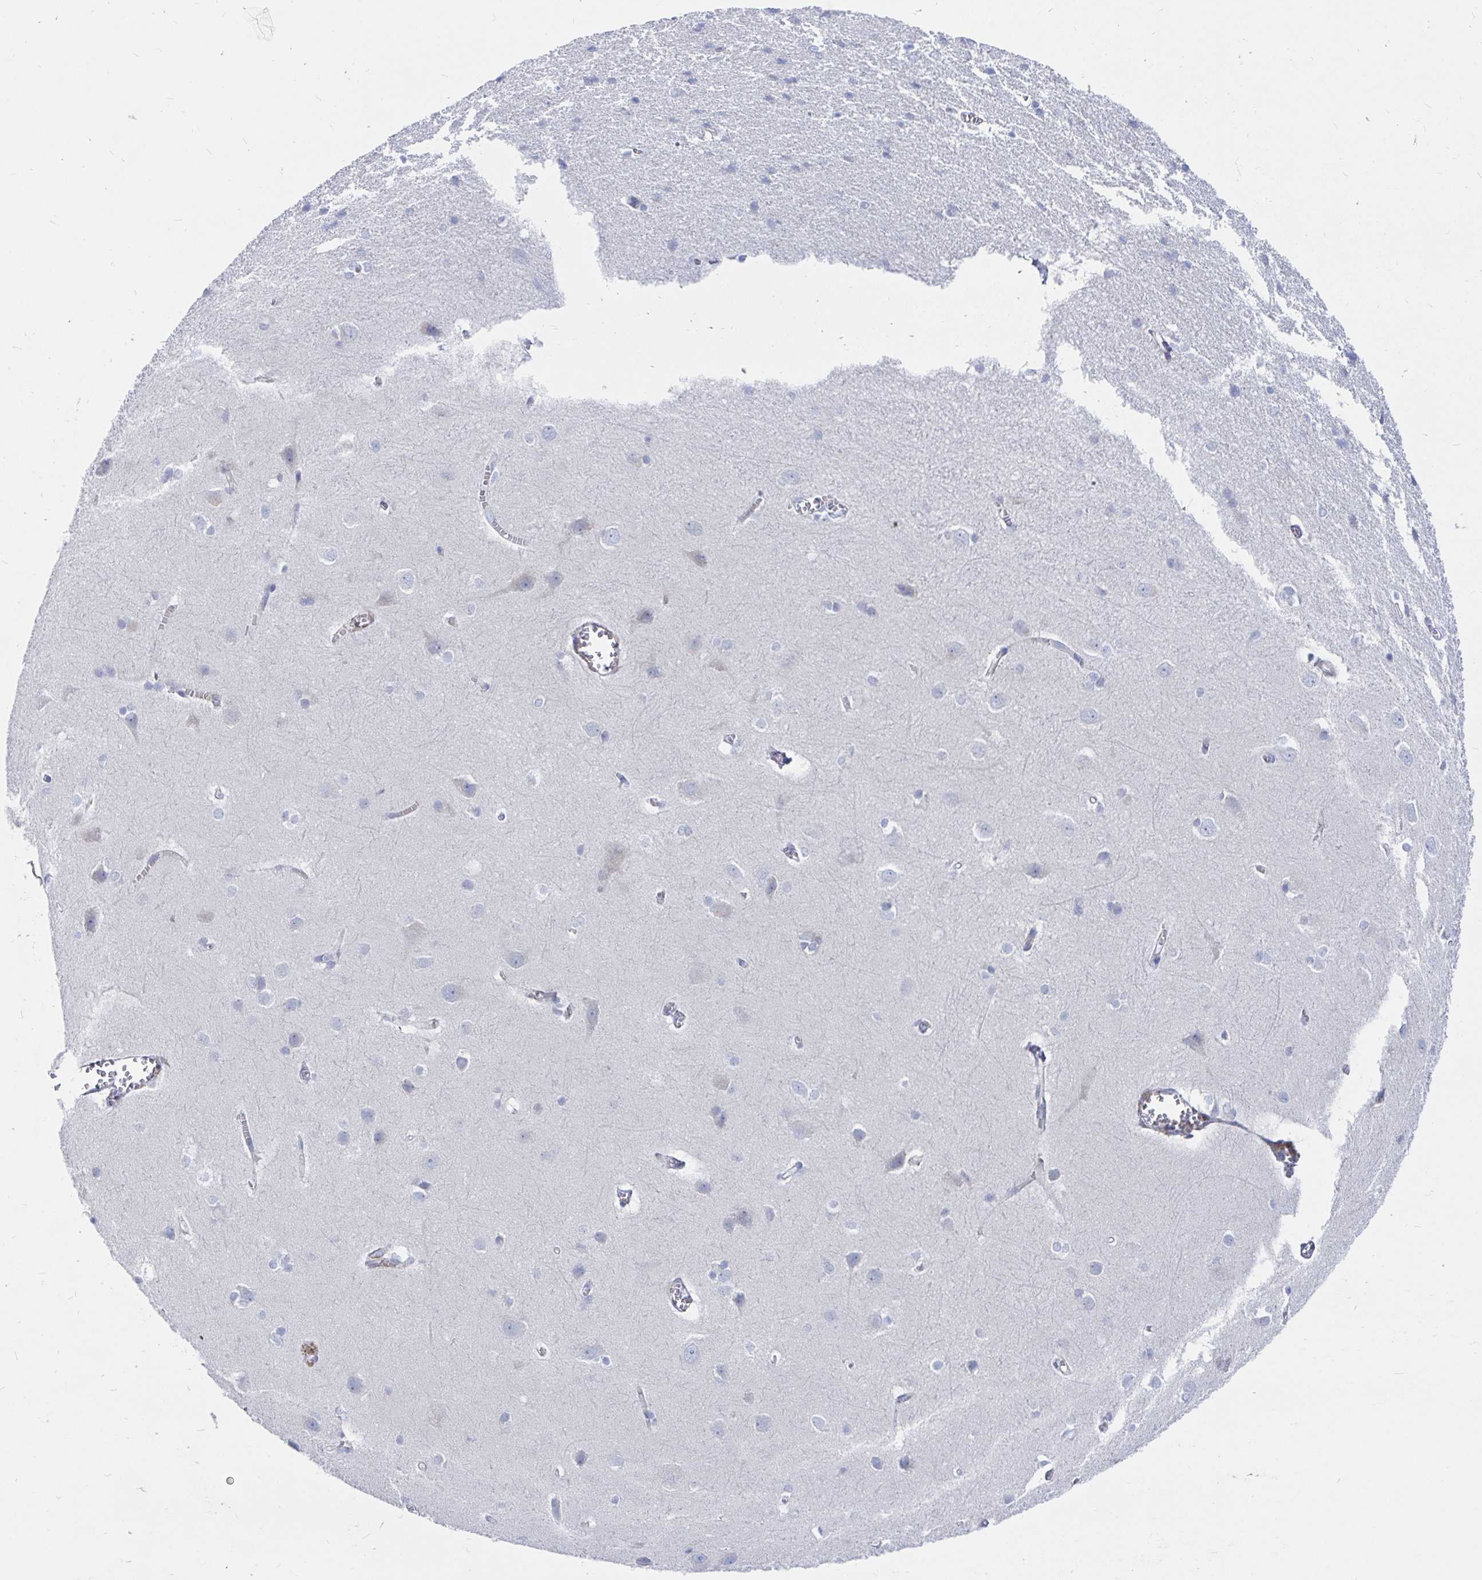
{"staining": {"intensity": "negative", "quantity": "none", "location": "none"}, "tissue": "cerebral cortex", "cell_type": "Endothelial cells", "image_type": "normal", "snomed": [{"axis": "morphology", "description": "Normal tissue, NOS"}, {"axis": "topography", "description": "Cerebral cortex"}], "caption": "Histopathology image shows no protein expression in endothelial cells of normal cerebral cortex.", "gene": "COX16", "patient": {"sex": "male", "age": 37}}